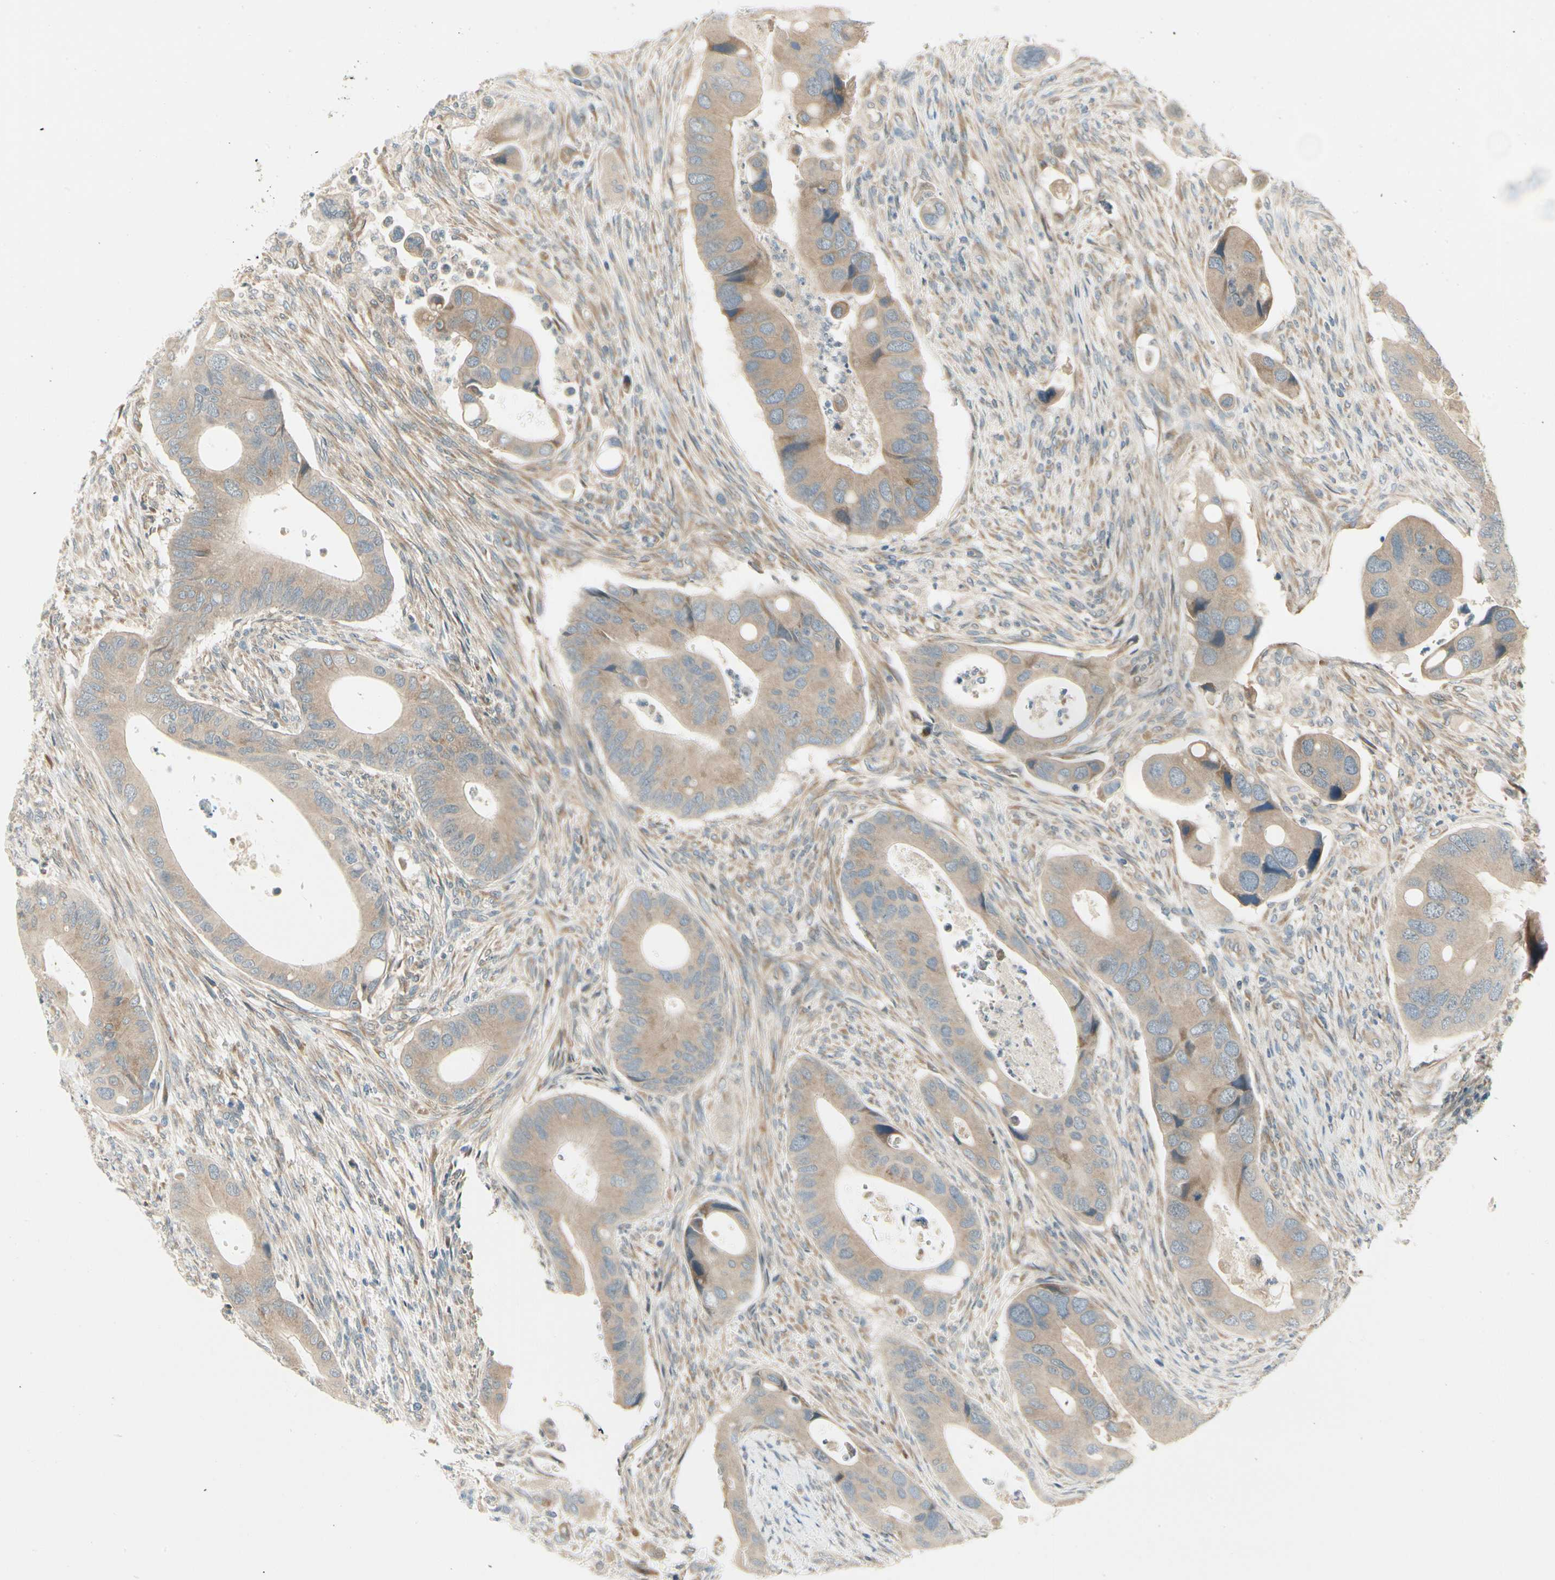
{"staining": {"intensity": "moderate", "quantity": ">75%", "location": "cytoplasmic/membranous"}, "tissue": "colorectal cancer", "cell_type": "Tumor cells", "image_type": "cancer", "snomed": [{"axis": "morphology", "description": "Adenocarcinoma, NOS"}, {"axis": "topography", "description": "Rectum"}], "caption": "DAB (3,3'-diaminobenzidine) immunohistochemical staining of colorectal cancer displays moderate cytoplasmic/membranous protein staining in approximately >75% of tumor cells.", "gene": "BNIP1", "patient": {"sex": "female", "age": 57}}